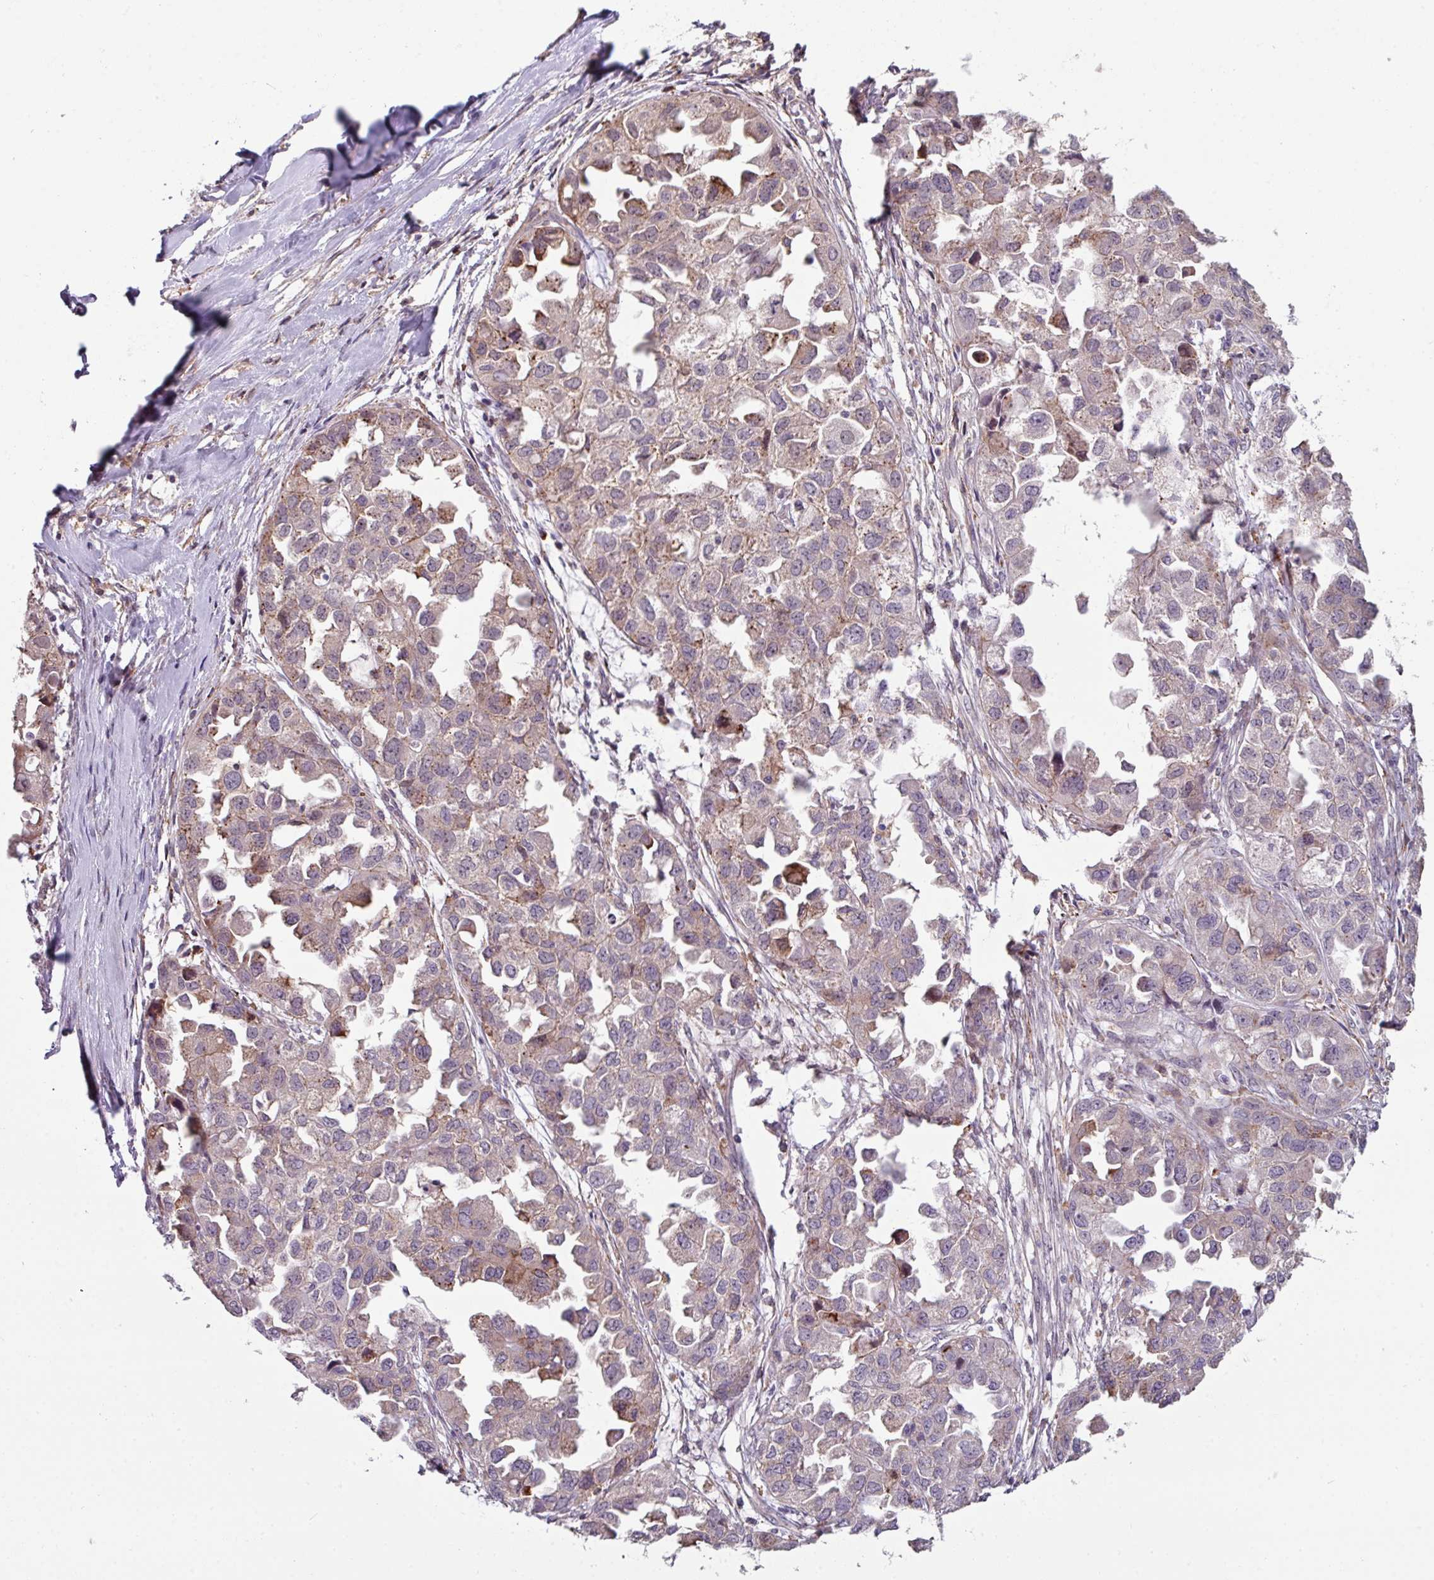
{"staining": {"intensity": "weak", "quantity": "25%-75%", "location": "cytoplasmic/membranous"}, "tissue": "ovarian cancer", "cell_type": "Tumor cells", "image_type": "cancer", "snomed": [{"axis": "morphology", "description": "Cystadenocarcinoma, serous, NOS"}, {"axis": "topography", "description": "Ovary"}], "caption": "DAB (3,3'-diaminobenzidine) immunohistochemical staining of human ovarian cancer displays weak cytoplasmic/membranous protein staining in about 25%-75% of tumor cells.", "gene": "BMS1", "patient": {"sex": "female", "age": 84}}